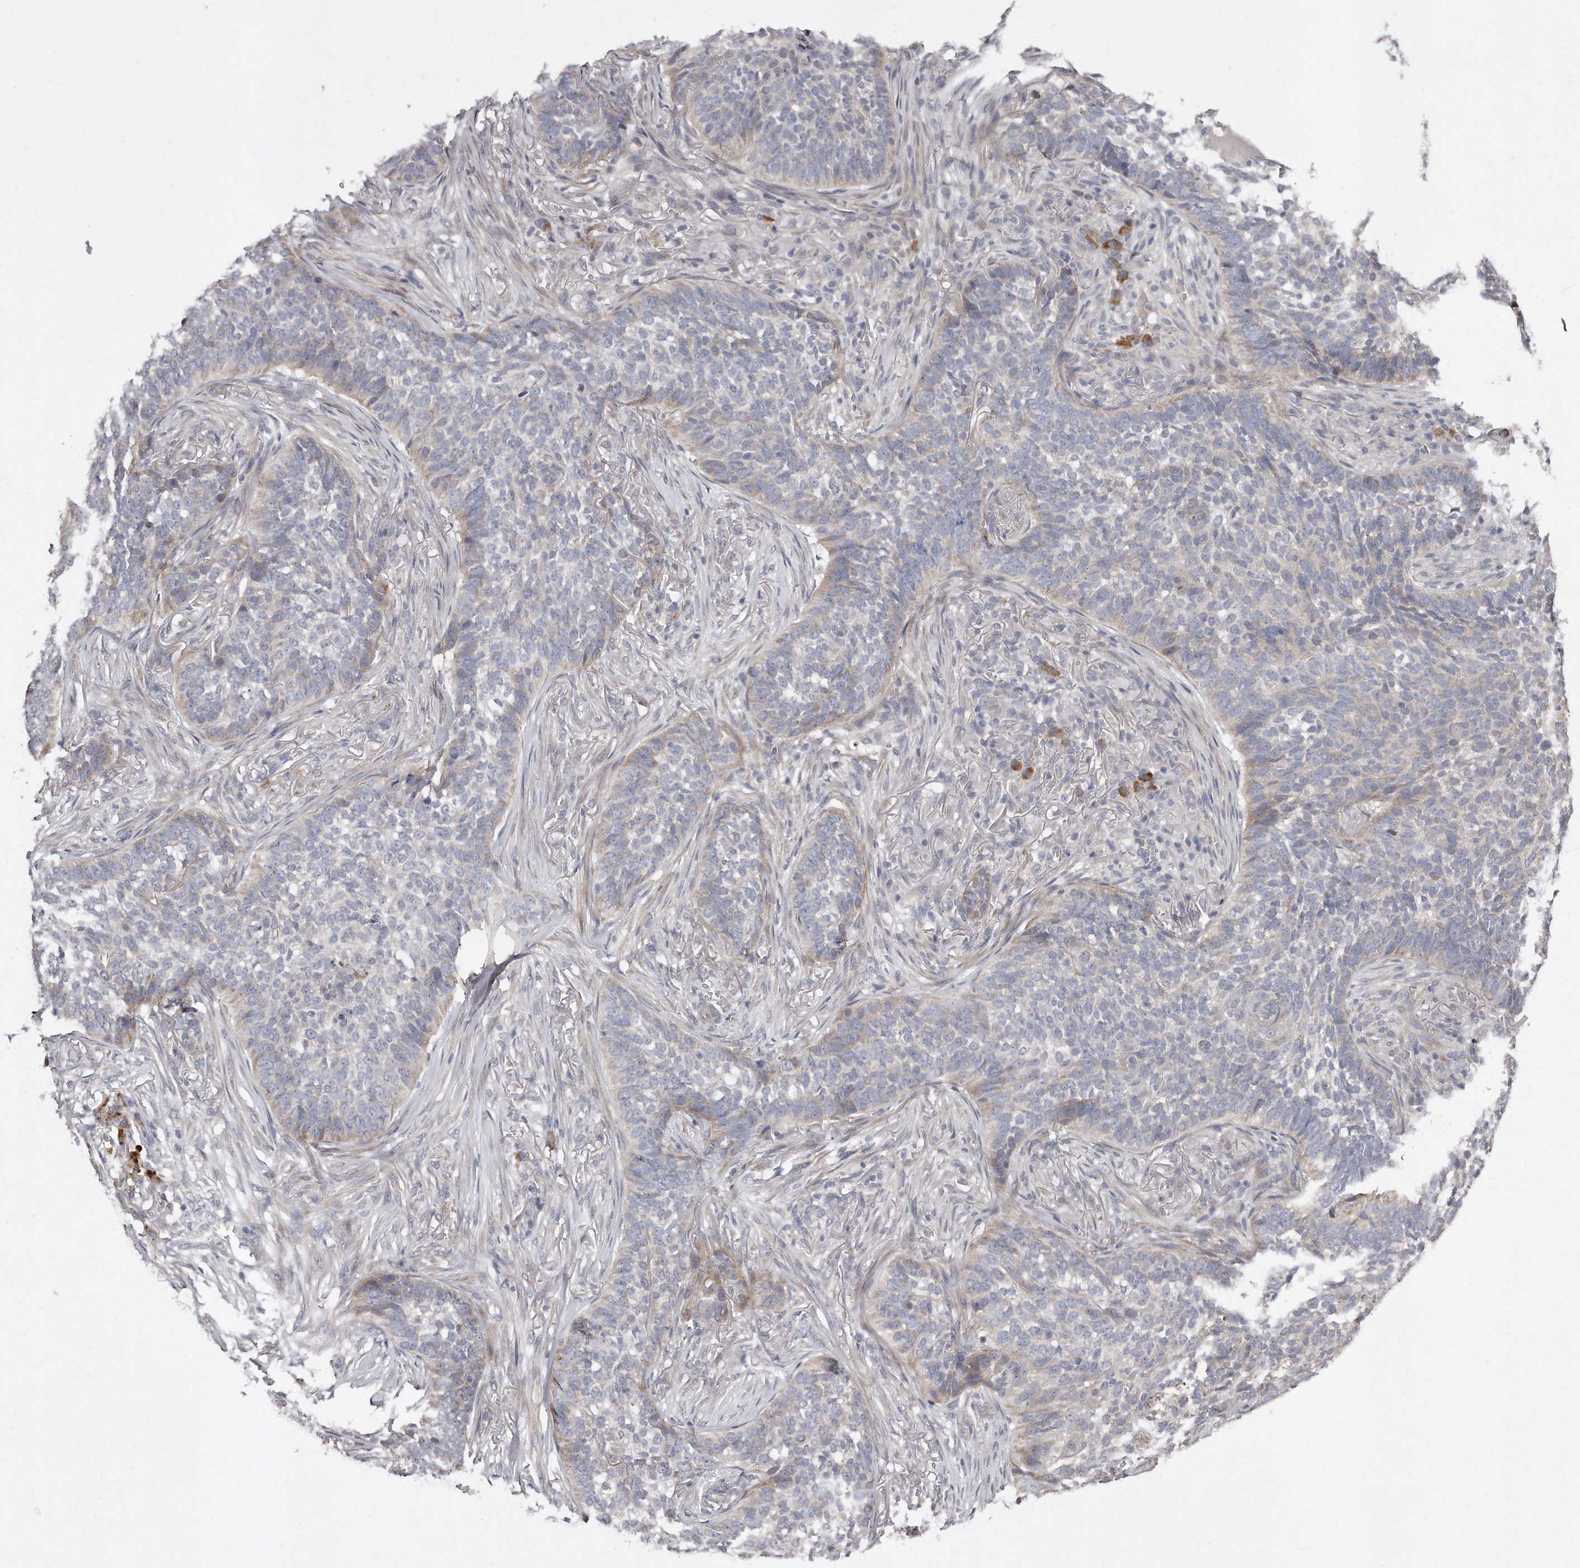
{"staining": {"intensity": "negative", "quantity": "none", "location": "none"}, "tissue": "skin cancer", "cell_type": "Tumor cells", "image_type": "cancer", "snomed": [{"axis": "morphology", "description": "Basal cell carcinoma"}, {"axis": "topography", "description": "Skin"}], "caption": "A high-resolution histopathology image shows IHC staining of skin cancer (basal cell carcinoma), which reveals no significant expression in tumor cells.", "gene": "TECR", "patient": {"sex": "male", "age": 85}}